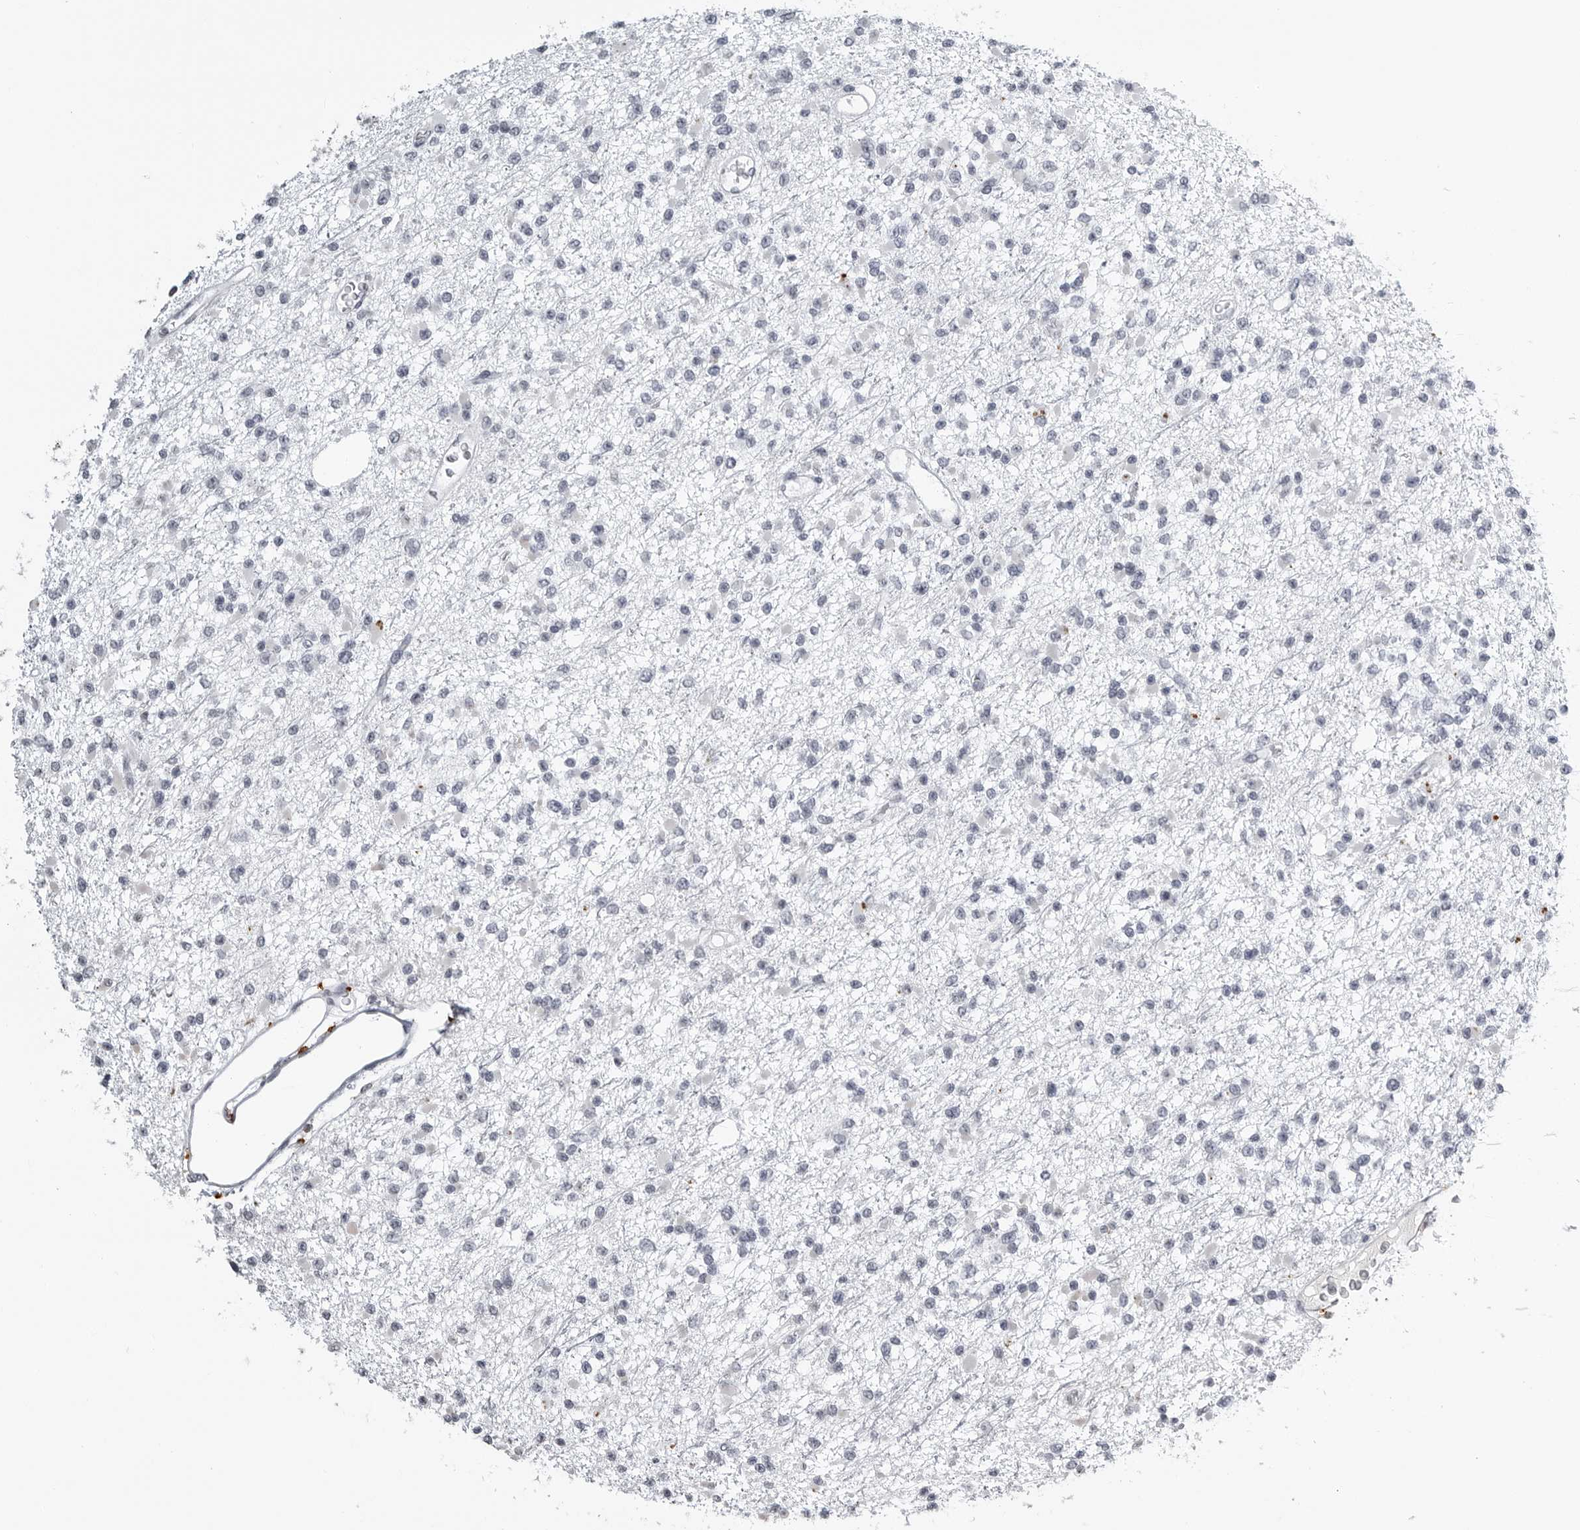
{"staining": {"intensity": "negative", "quantity": "none", "location": "none"}, "tissue": "glioma", "cell_type": "Tumor cells", "image_type": "cancer", "snomed": [{"axis": "morphology", "description": "Glioma, malignant, Low grade"}, {"axis": "topography", "description": "Brain"}], "caption": "The micrograph demonstrates no staining of tumor cells in low-grade glioma (malignant).", "gene": "CXCR5", "patient": {"sex": "female", "age": 22}}